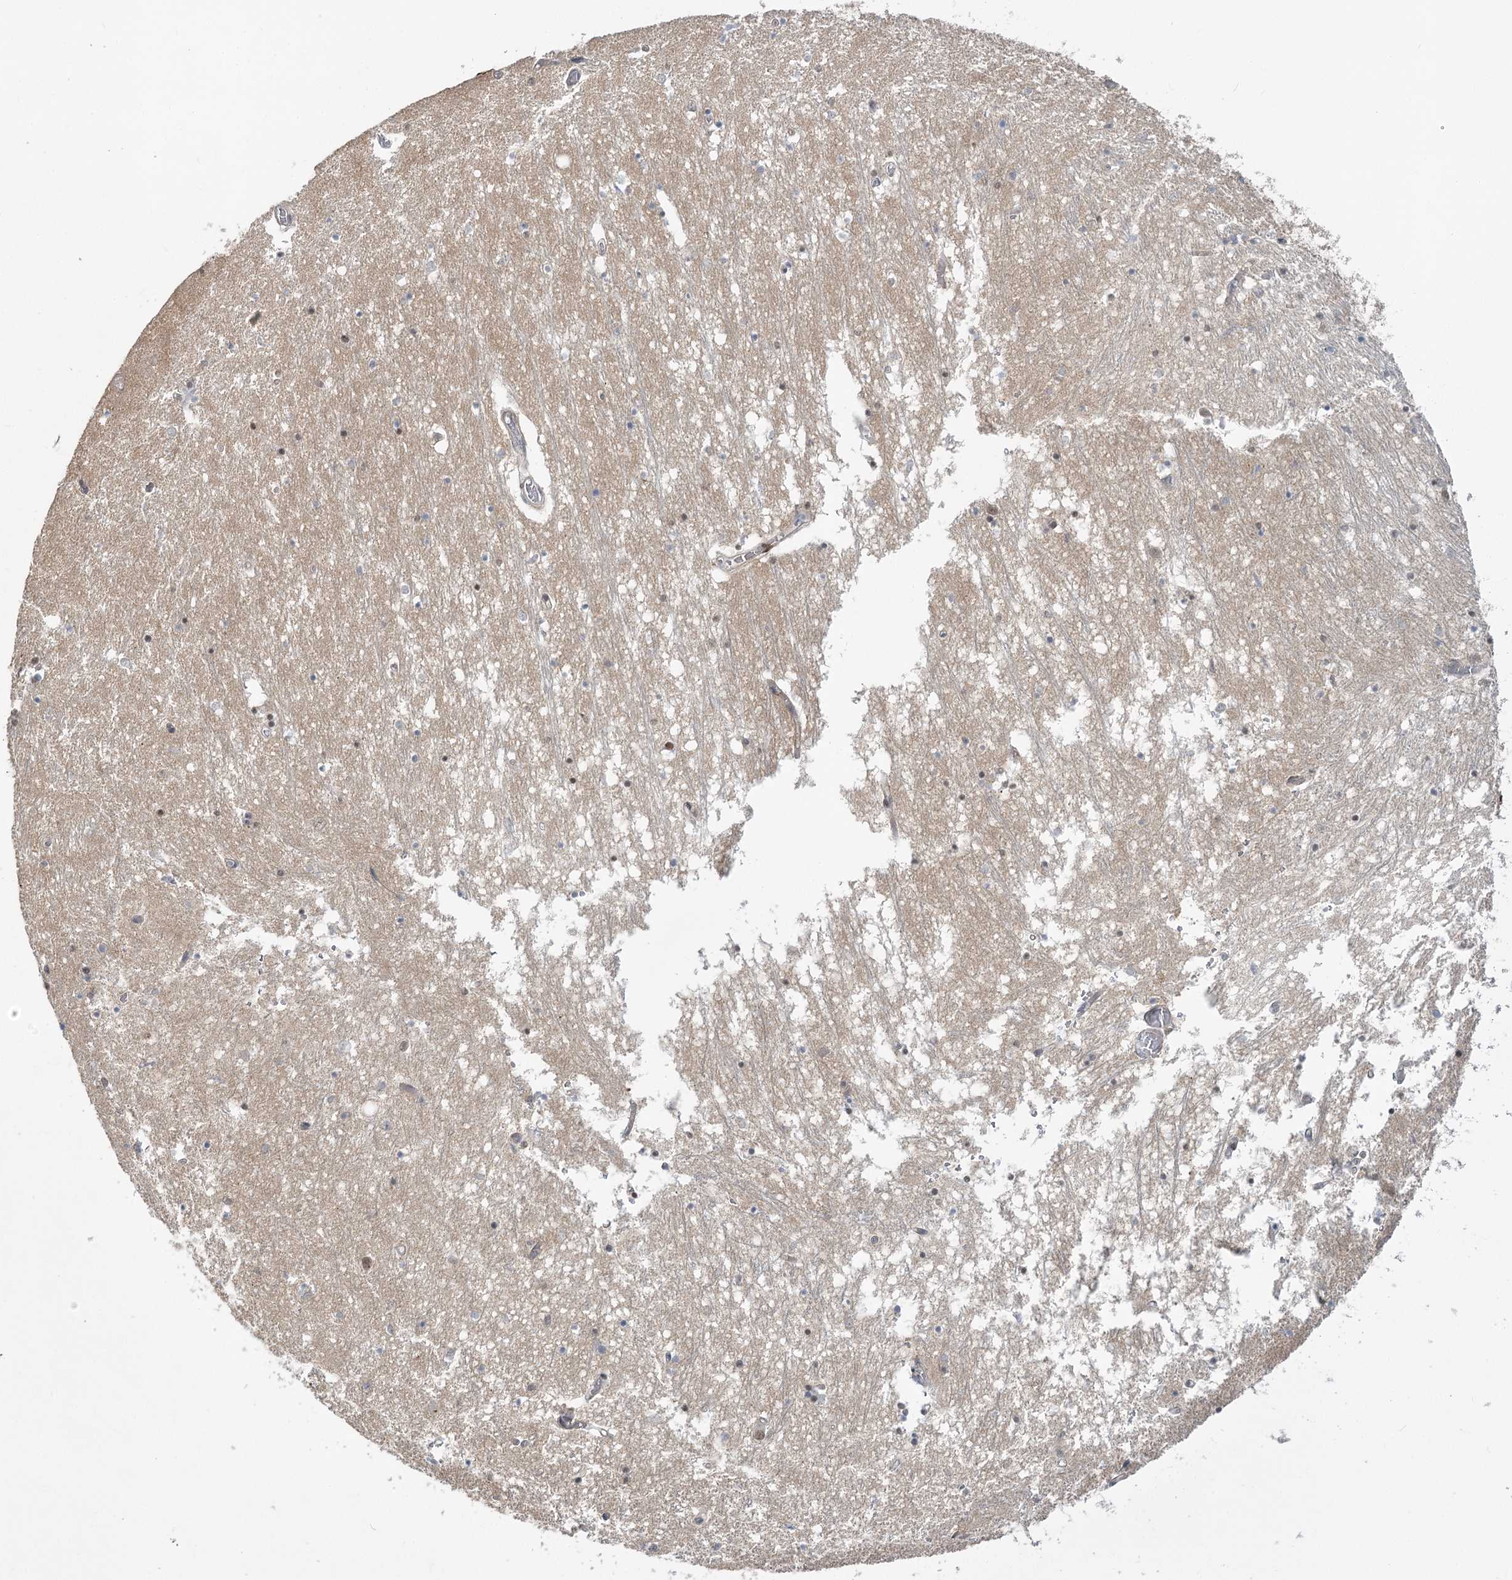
{"staining": {"intensity": "weak", "quantity": "<25%", "location": "nuclear"}, "tissue": "hippocampus", "cell_type": "Glial cells", "image_type": "normal", "snomed": [{"axis": "morphology", "description": "Normal tissue, NOS"}, {"axis": "topography", "description": "Hippocampus"}], "caption": "Hippocampus was stained to show a protein in brown. There is no significant positivity in glial cells.", "gene": "HELQ", "patient": {"sex": "male", "age": 70}}